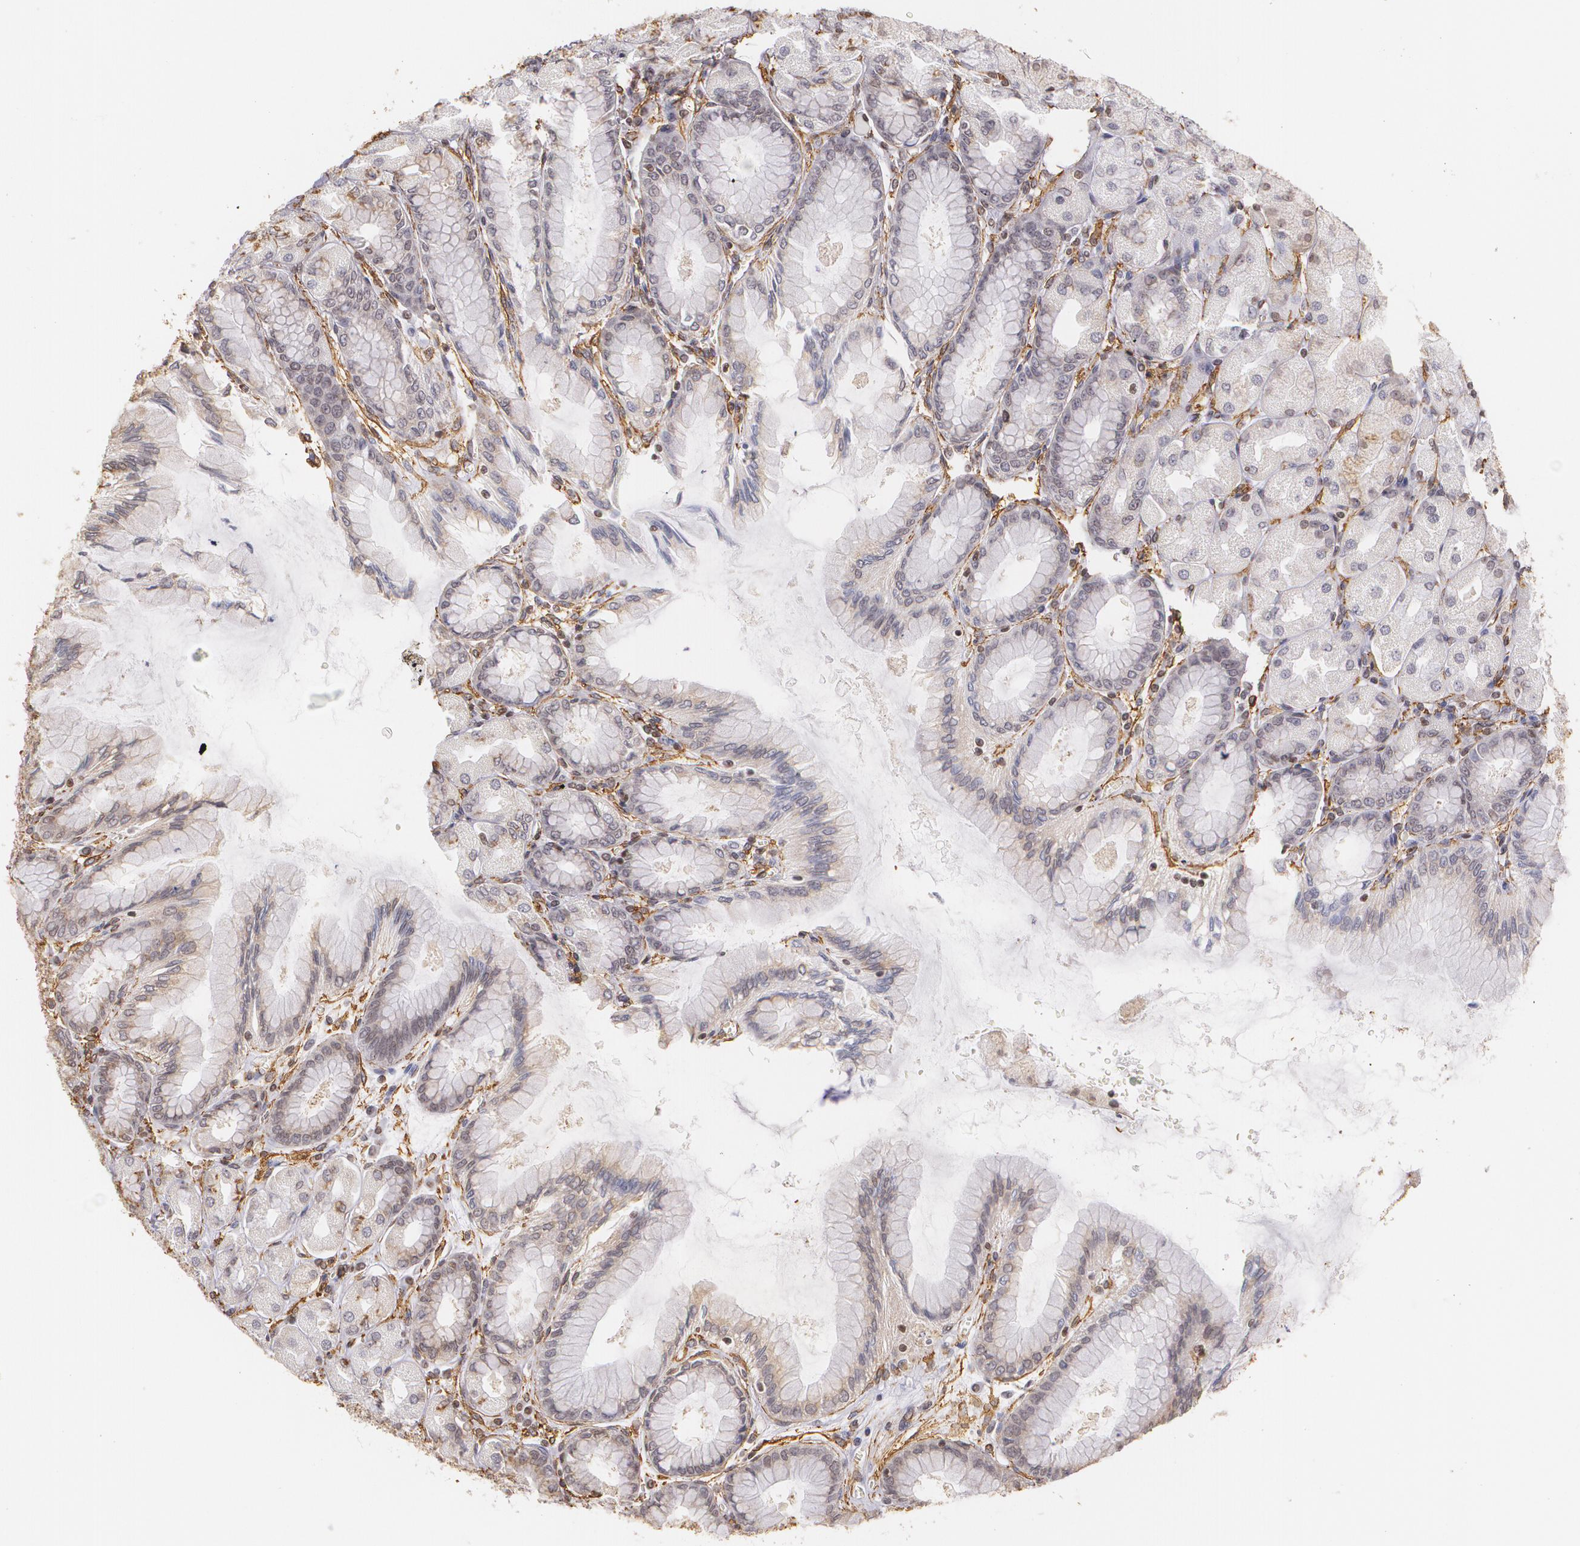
{"staining": {"intensity": "weak", "quantity": "<25%", "location": "nuclear"}, "tissue": "stomach", "cell_type": "Glandular cells", "image_type": "normal", "snomed": [{"axis": "morphology", "description": "Normal tissue, NOS"}, {"axis": "topography", "description": "Stomach, upper"}], "caption": "Micrograph shows no protein expression in glandular cells of unremarkable stomach. Nuclei are stained in blue.", "gene": "VAMP1", "patient": {"sex": "female", "age": 56}}